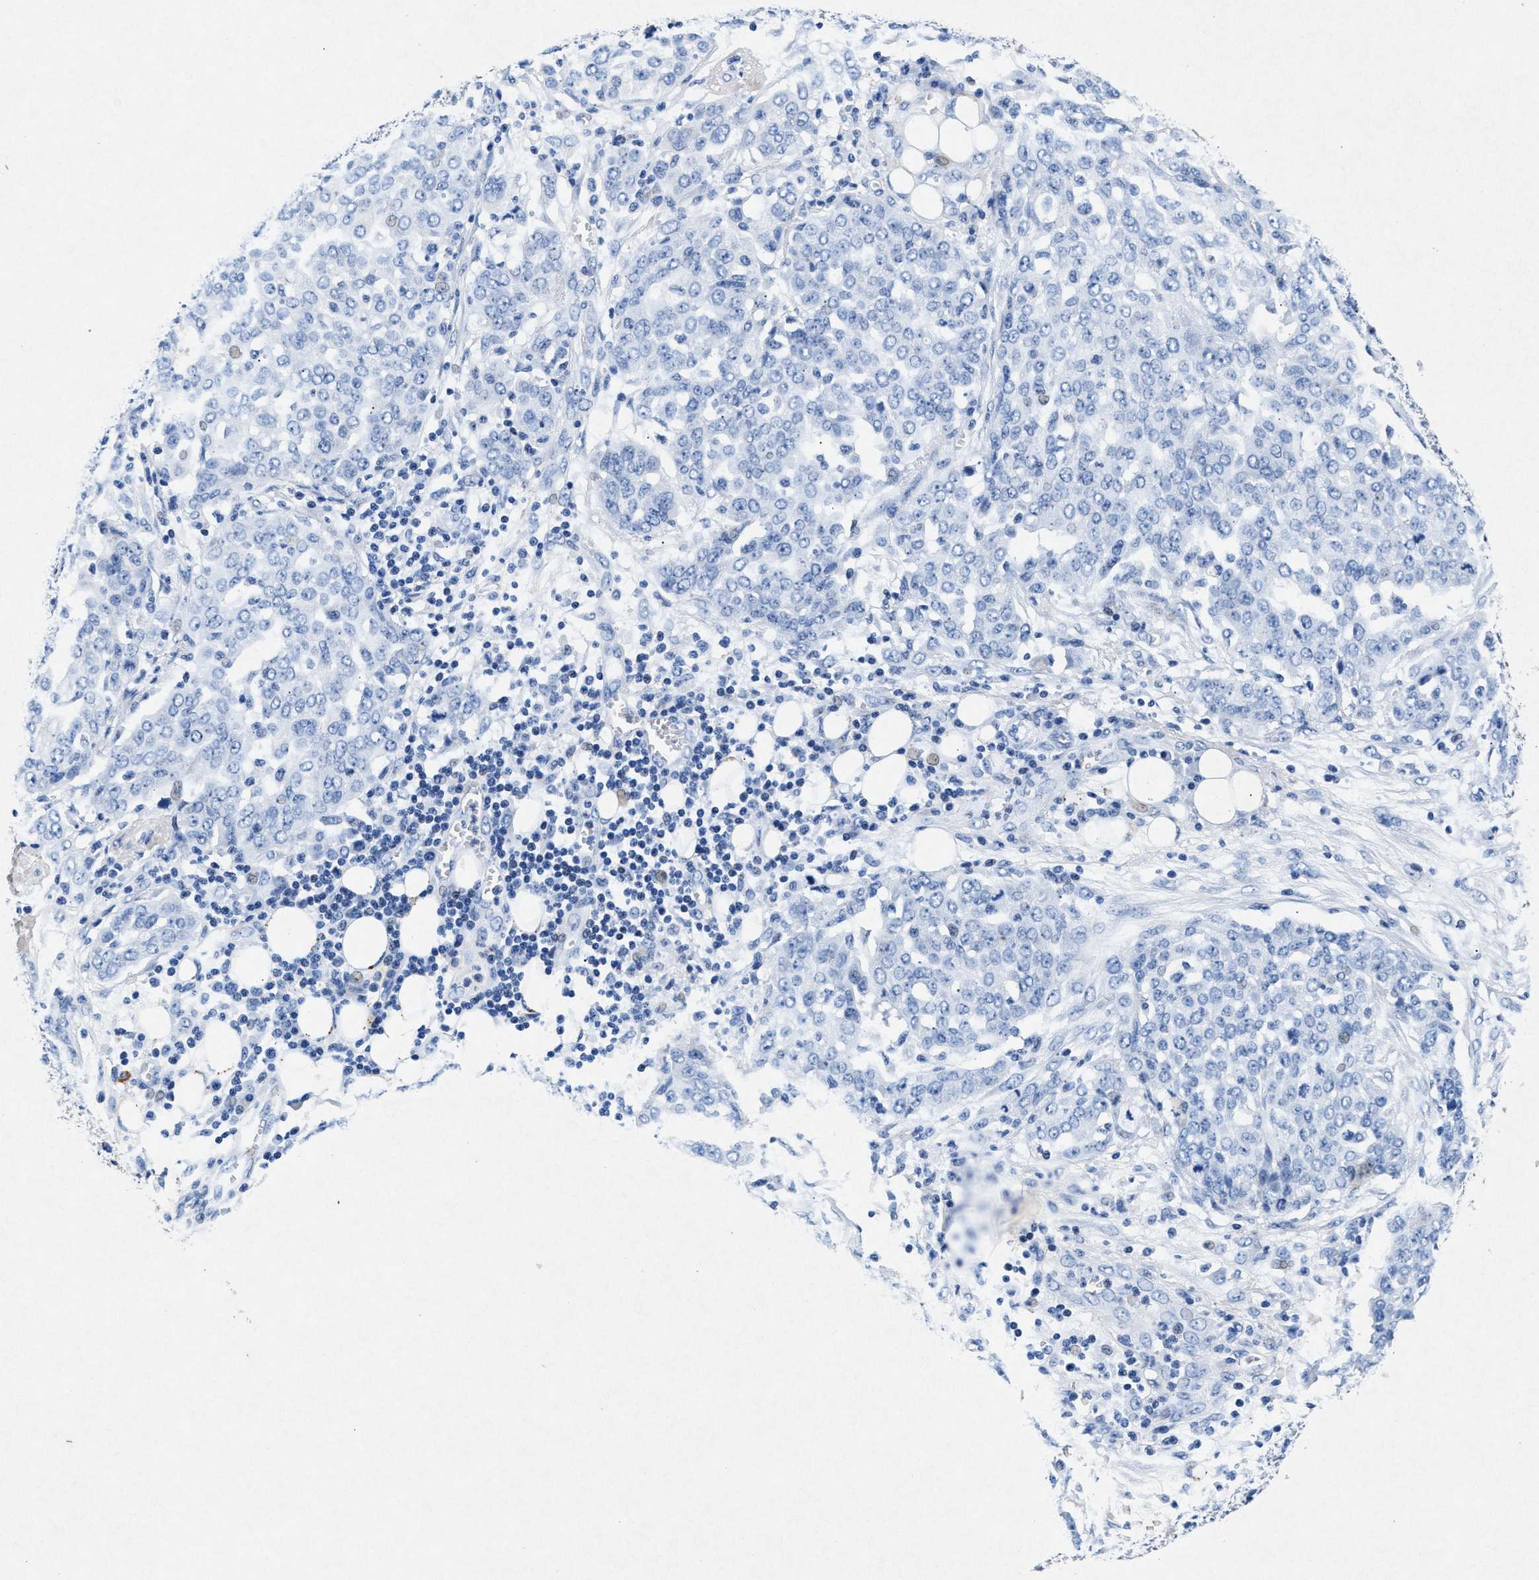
{"staining": {"intensity": "negative", "quantity": "none", "location": "none"}, "tissue": "ovarian cancer", "cell_type": "Tumor cells", "image_type": "cancer", "snomed": [{"axis": "morphology", "description": "Cystadenocarcinoma, serous, NOS"}, {"axis": "topography", "description": "Soft tissue"}, {"axis": "topography", "description": "Ovary"}], "caption": "An image of serous cystadenocarcinoma (ovarian) stained for a protein reveals no brown staining in tumor cells.", "gene": "MAP6", "patient": {"sex": "female", "age": 57}}